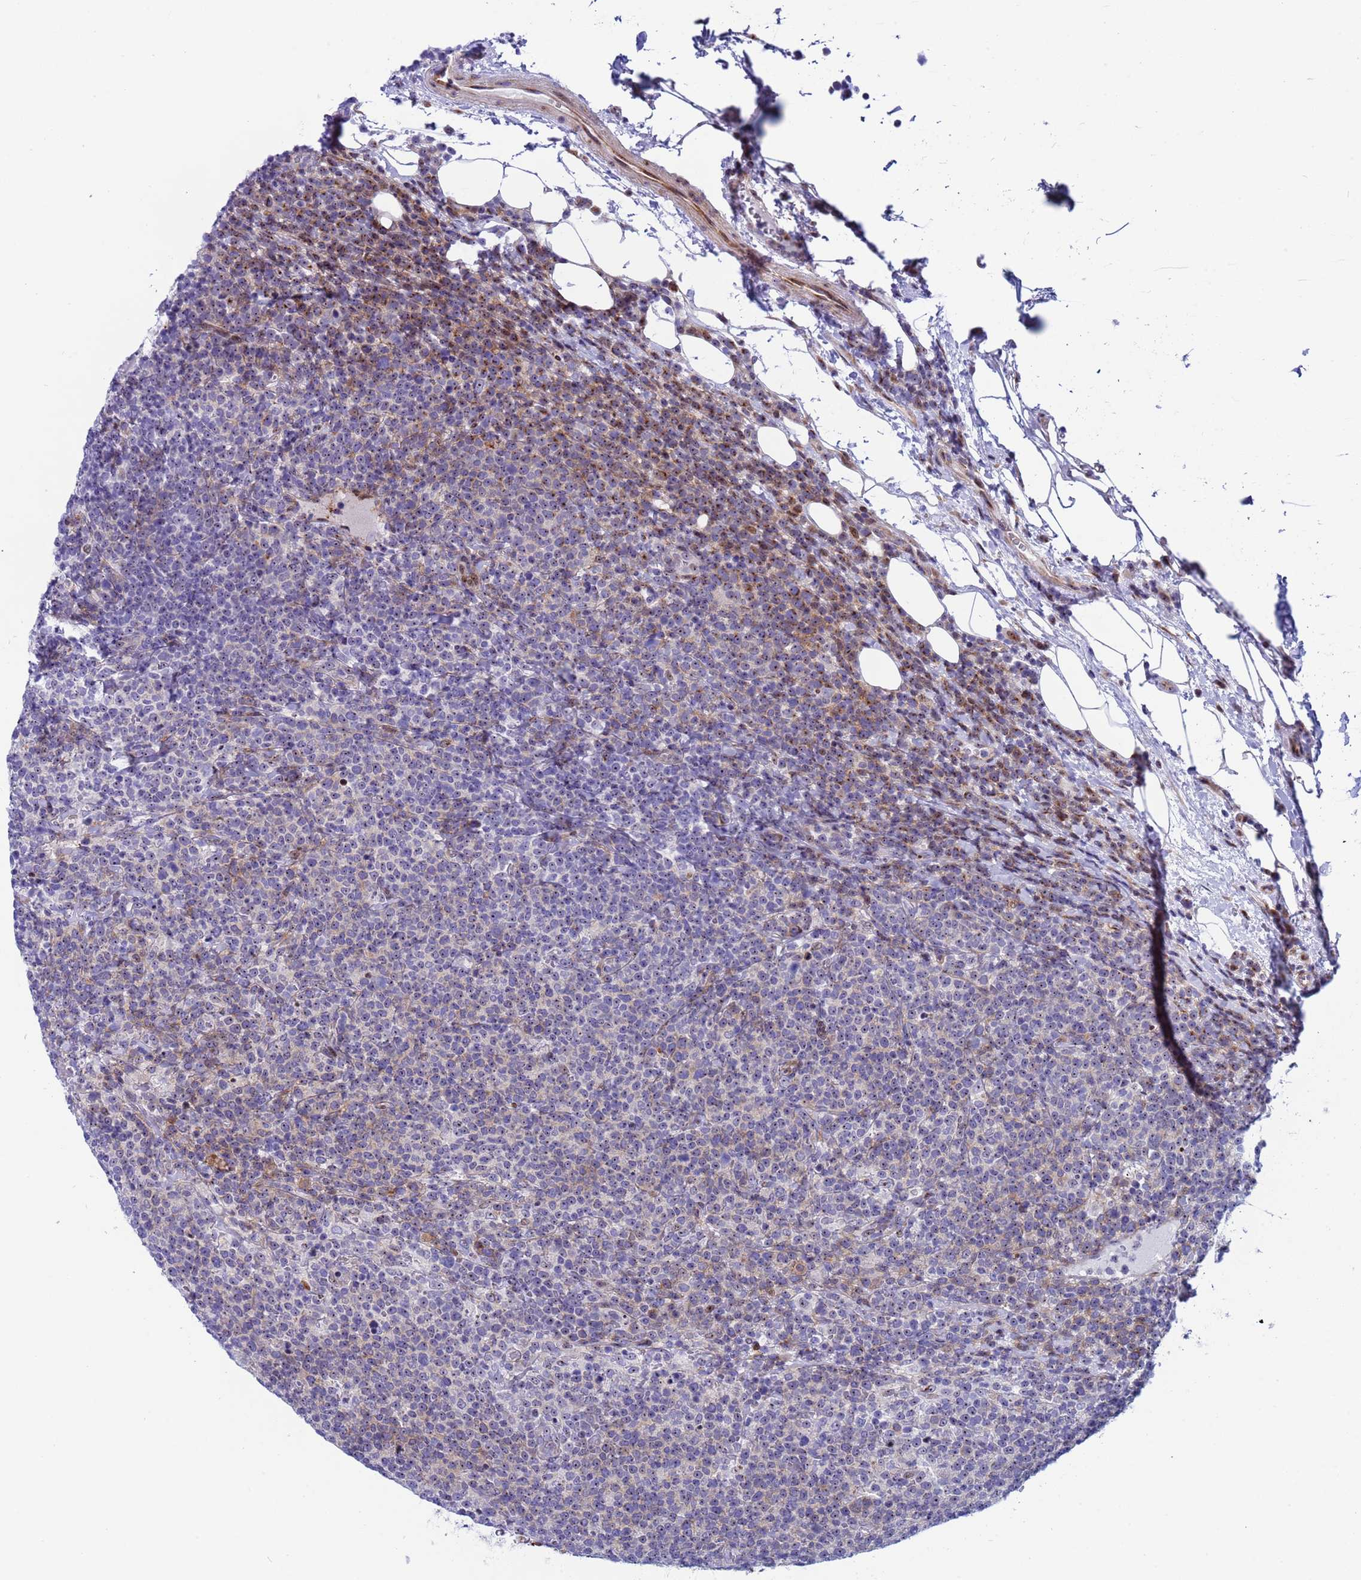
{"staining": {"intensity": "moderate", "quantity": "<25%", "location": "nuclear"}, "tissue": "lymphoma", "cell_type": "Tumor cells", "image_type": "cancer", "snomed": [{"axis": "morphology", "description": "Malignant lymphoma, non-Hodgkin's type, High grade"}, {"axis": "topography", "description": "Lymph node"}], "caption": "High-grade malignant lymphoma, non-Hodgkin's type stained for a protein (brown) displays moderate nuclear positive positivity in about <25% of tumor cells.", "gene": "POP5", "patient": {"sex": "male", "age": 61}}